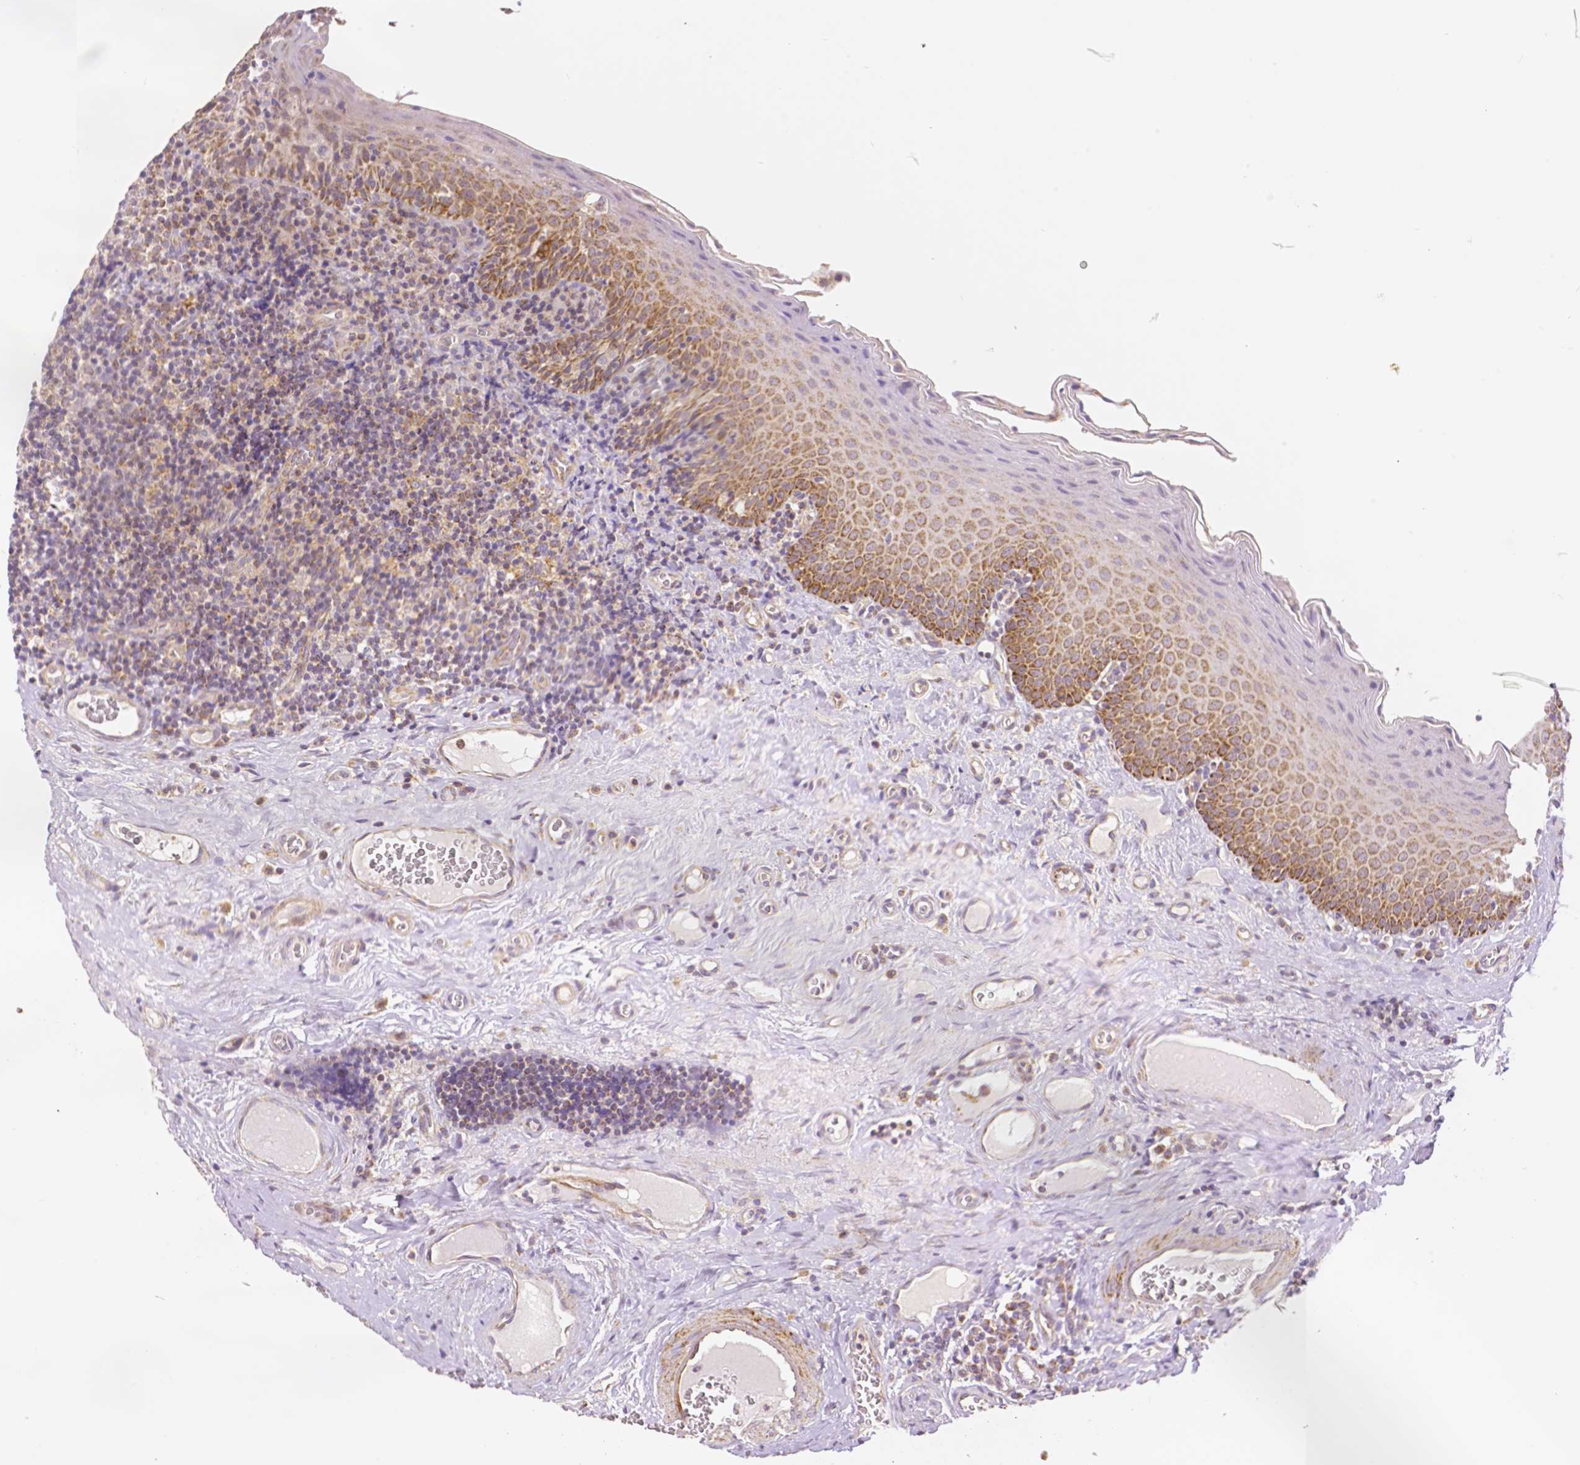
{"staining": {"intensity": "moderate", "quantity": "<25%", "location": "cytoplasmic/membranous"}, "tissue": "tonsil", "cell_type": "Germinal center cells", "image_type": "normal", "snomed": [{"axis": "morphology", "description": "Normal tissue, NOS"}, {"axis": "morphology", "description": "Inflammation, NOS"}, {"axis": "topography", "description": "Tonsil"}], "caption": "This histopathology image demonstrates immunohistochemistry staining of benign tonsil, with low moderate cytoplasmic/membranous positivity in approximately <25% of germinal center cells.", "gene": "RHOT1", "patient": {"sex": "female", "age": 31}}